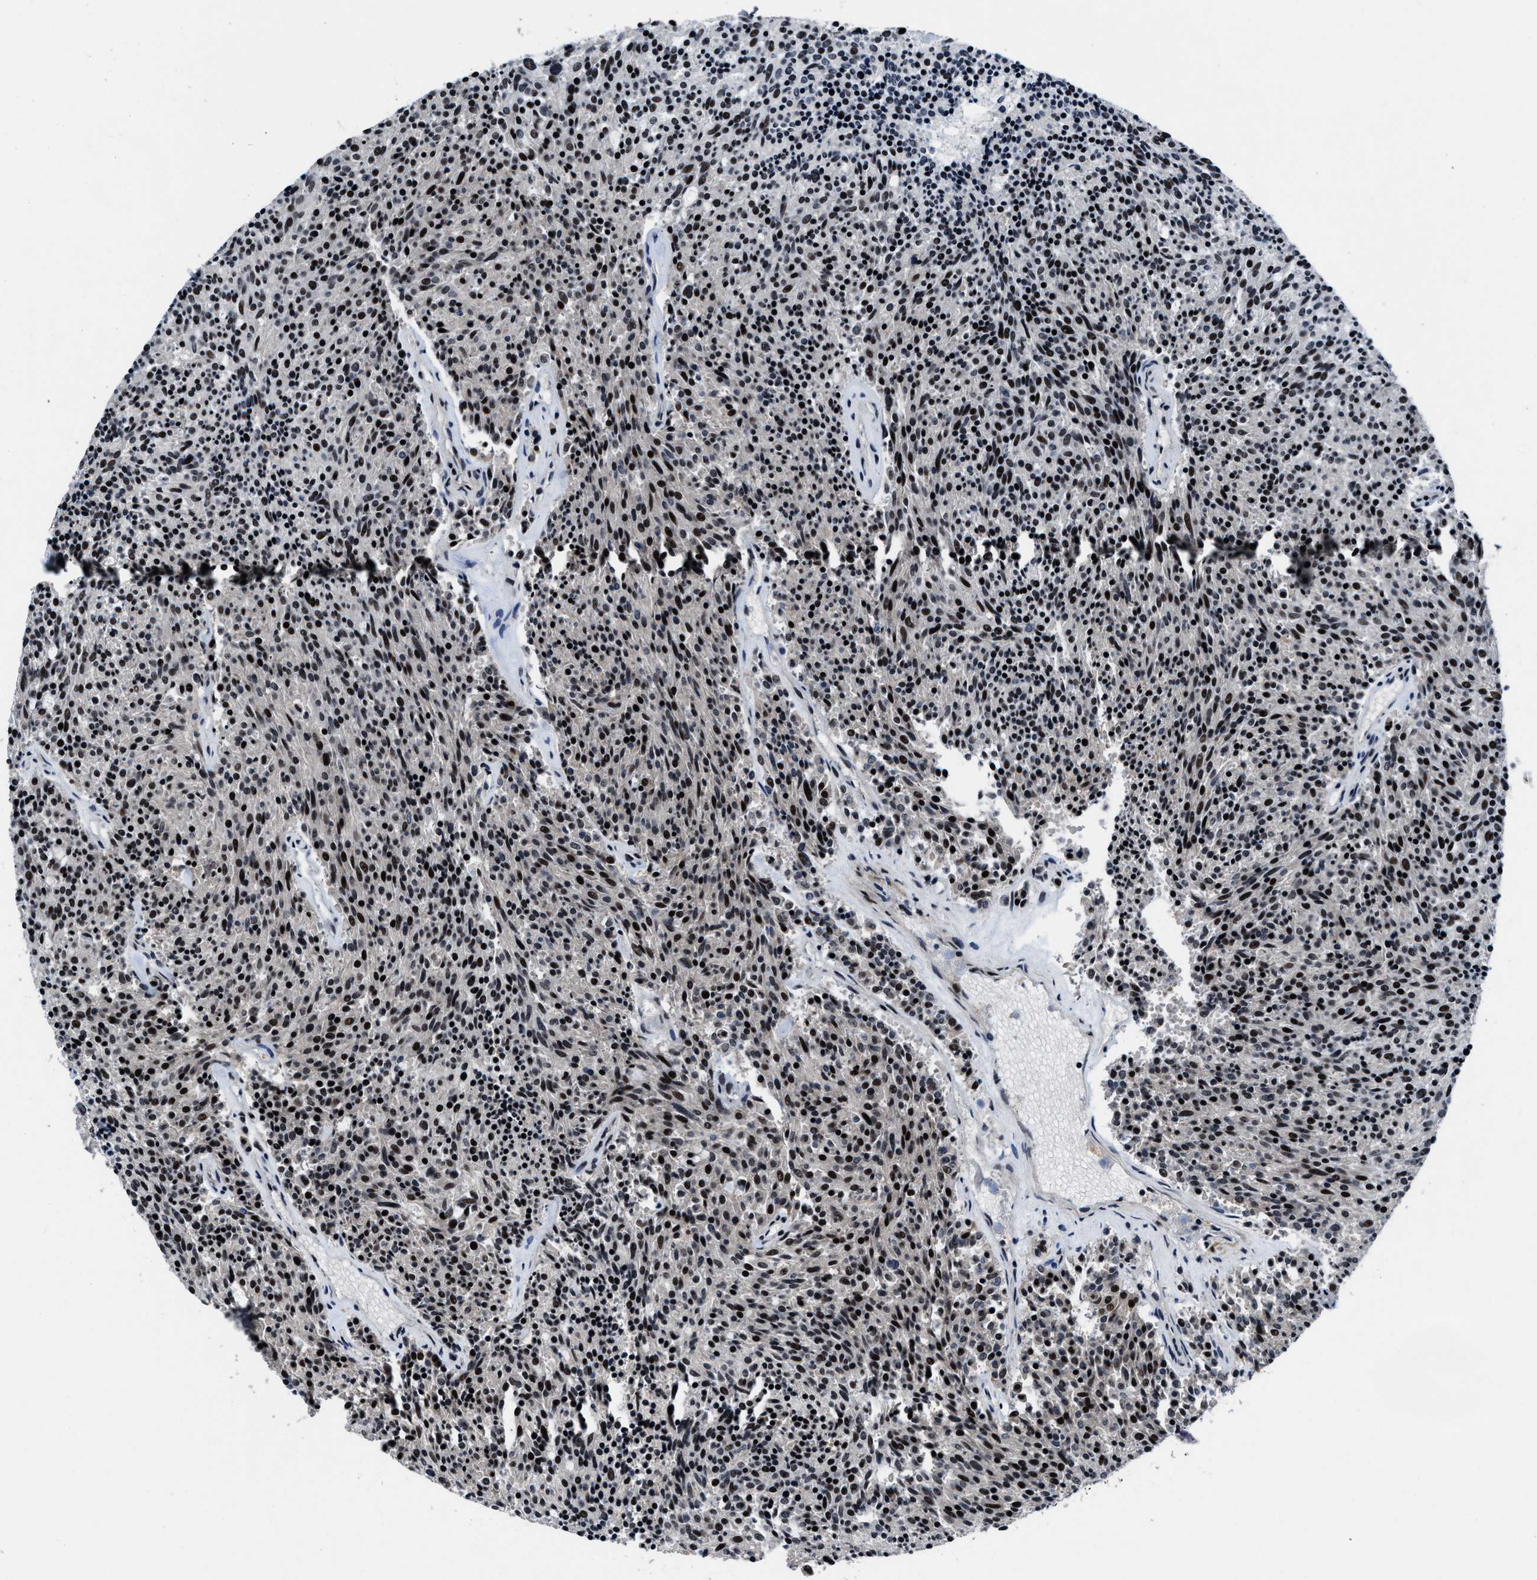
{"staining": {"intensity": "strong", "quantity": ">75%", "location": "nuclear"}, "tissue": "carcinoid", "cell_type": "Tumor cells", "image_type": "cancer", "snomed": [{"axis": "morphology", "description": "Carcinoid, malignant, NOS"}, {"axis": "topography", "description": "Pancreas"}], "caption": "Immunohistochemical staining of carcinoid exhibits strong nuclear protein staining in about >75% of tumor cells. Using DAB (3,3'-diaminobenzidine) (brown) and hematoxylin (blue) stains, captured at high magnification using brightfield microscopy.", "gene": "ZNF233", "patient": {"sex": "female", "age": 54}}